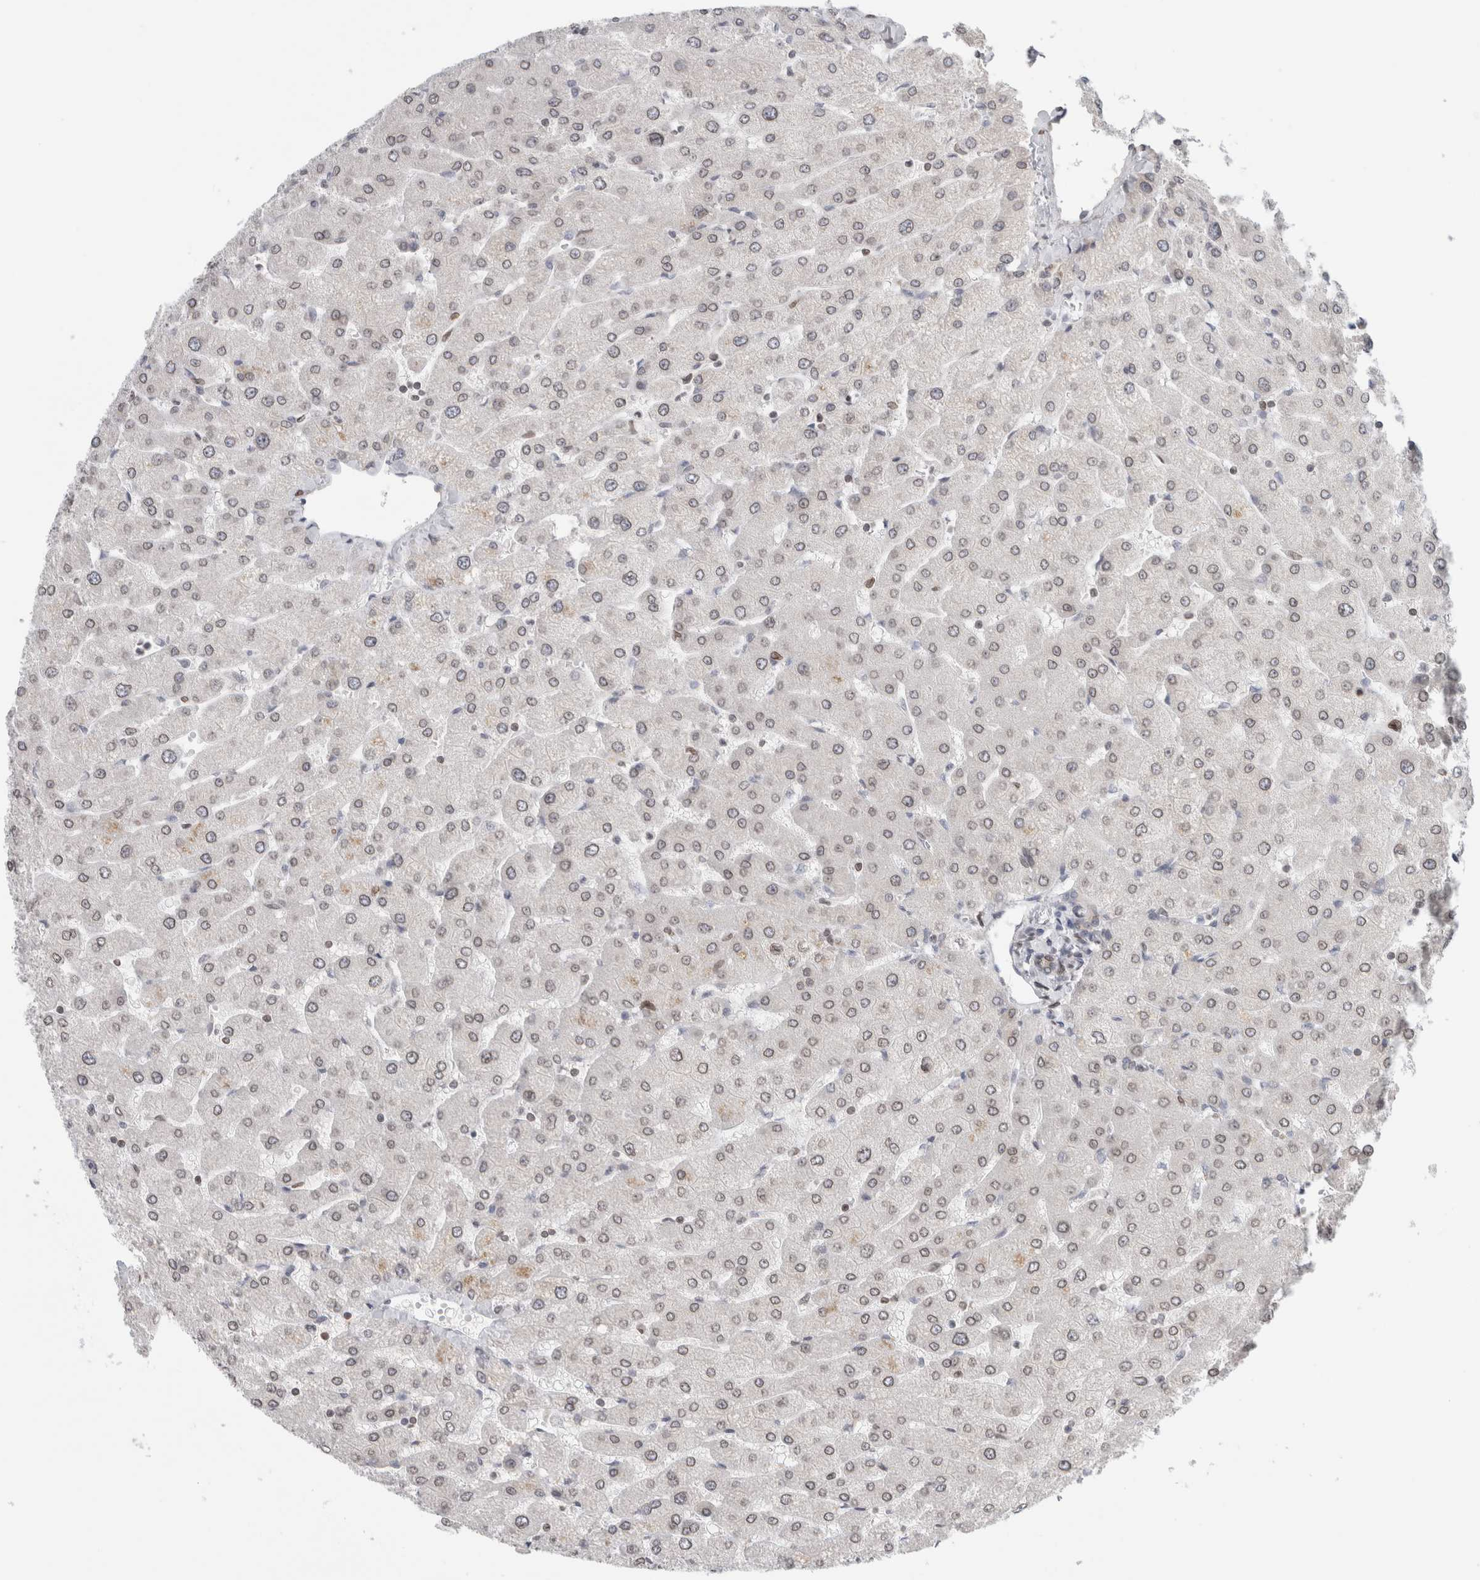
{"staining": {"intensity": "negative", "quantity": "none", "location": "none"}, "tissue": "liver", "cell_type": "Cholangiocytes", "image_type": "normal", "snomed": [{"axis": "morphology", "description": "Normal tissue, NOS"}, {"axis": "topography", "description": "Liver"}], "caption": "High magnification brightfield microscopy of benign liver stained with DAB (3,3'-diaminobenzidine) (brown) and counterstained with hematoxylin (blue): cholangiocytes show no significant positivity.", "gene": "RBMX2", "patient": {"sex": "male", "age": 55}}